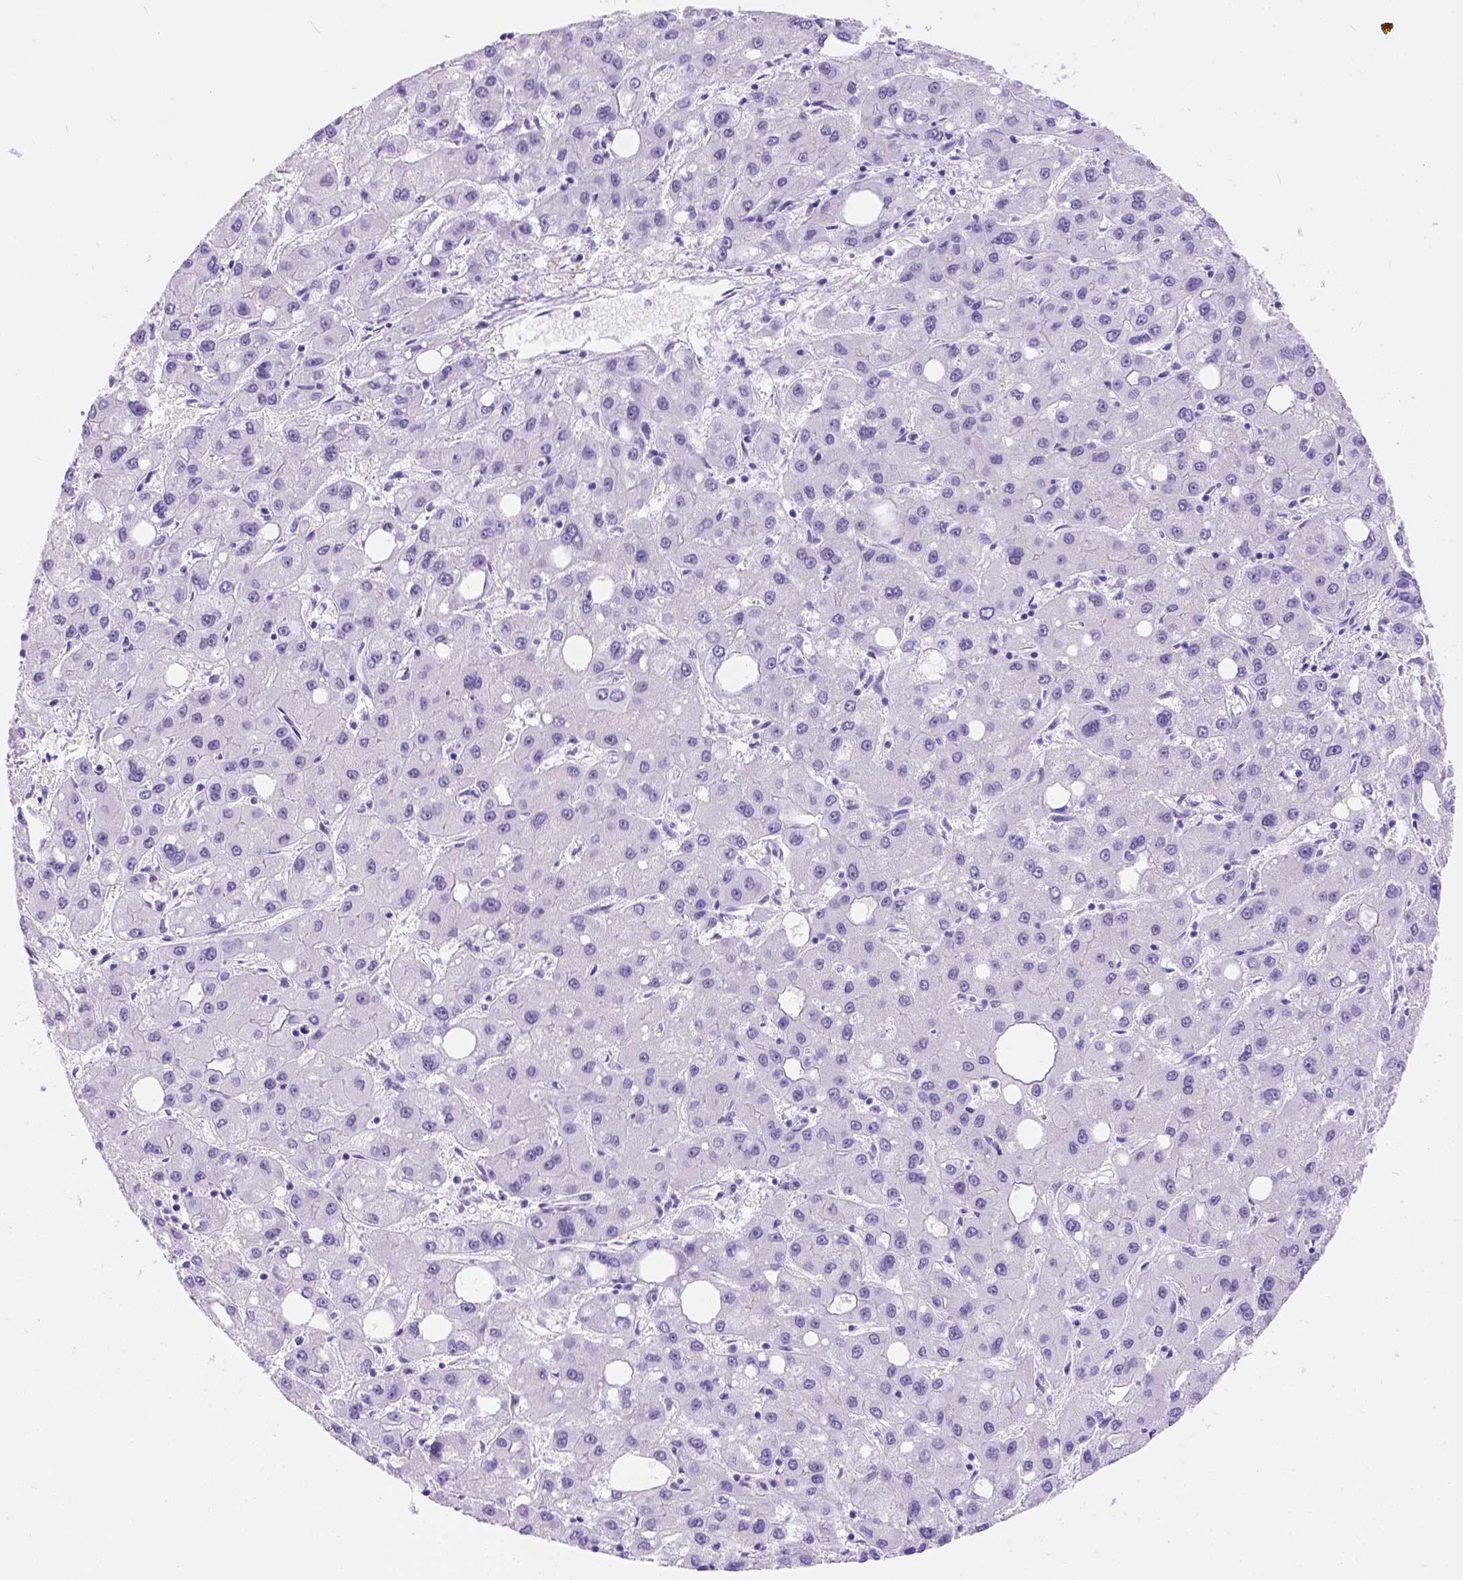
{"staining": {"intensity": "negative", "quantity": "none", "location": "none"}, "tissue": "liver cancer", "cell_type": "Tumor cells", "image_type": "cancer", "snomed": [{"axis": "morphology", "description": "Carcinoma, Hepatocellular, NOS"}, {"axis": "topography", "description": "Liver"}], "caption": "Liver cancer (hepatocellular carcinoma) stained for a protein using immunohistochemistry (IHC) displays no positivity tumor cells.", "gene": "PHF7", "patient": {"sex": "male", "age": 73}}